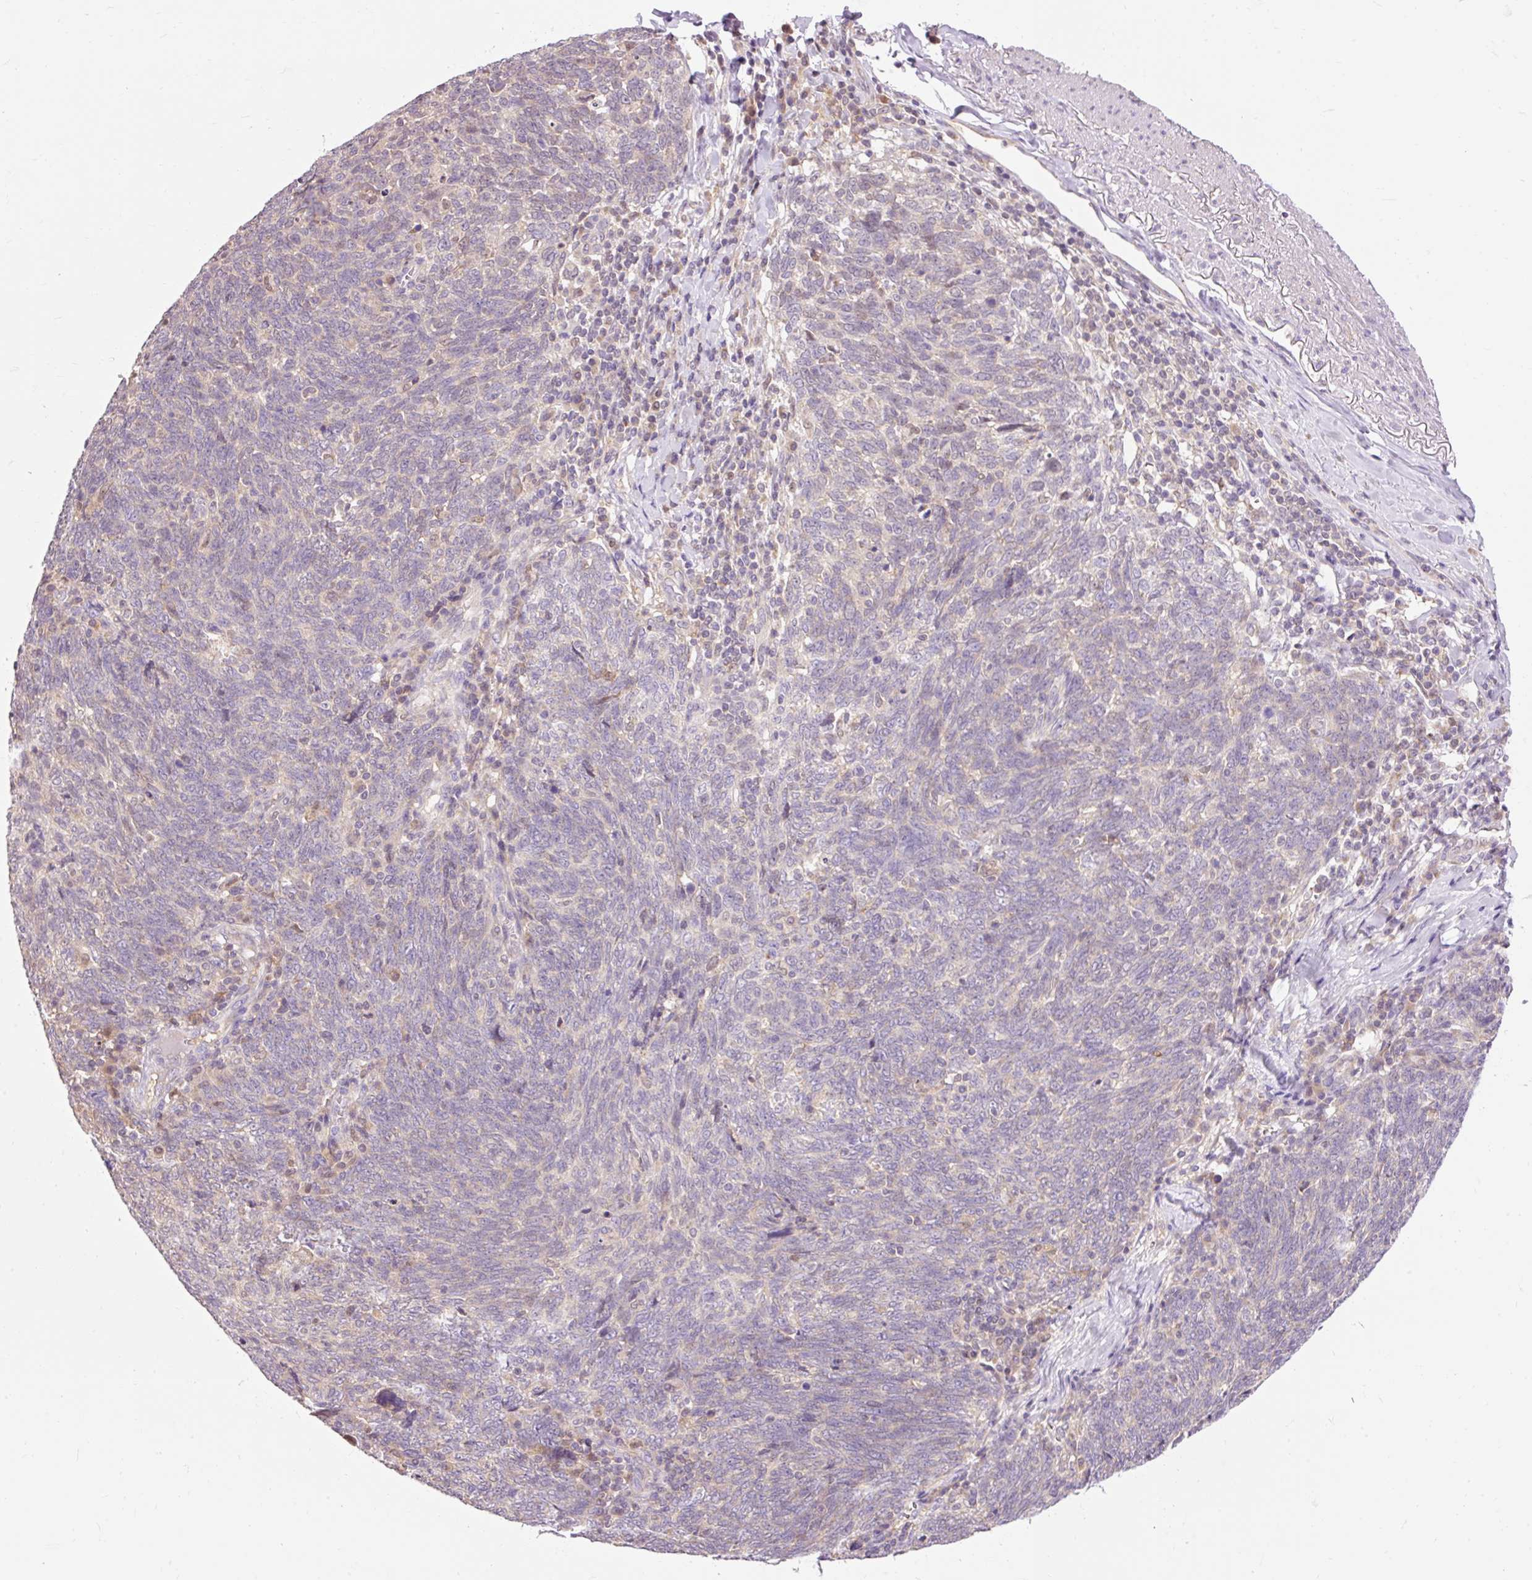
{"staining": {"intensity": "negative", "quantity": "none", "location": "none"}, "tissue": "lung cancer", "cell_type": "Tumor cells", "image_type": "cancer", "snomed": [{"axis": "morphology", "description": "Squamous cell carcinoma, NOS"}, {"axis": "topography", "description": "Lung"}], "caption": "Lung squamous cell carcinoma stained for a protein using immunohistochemistry (IHC) demonstrates no staining tumor cells.", "gene": "IMMT", "patient": {"sex": "female", "age": 72}}